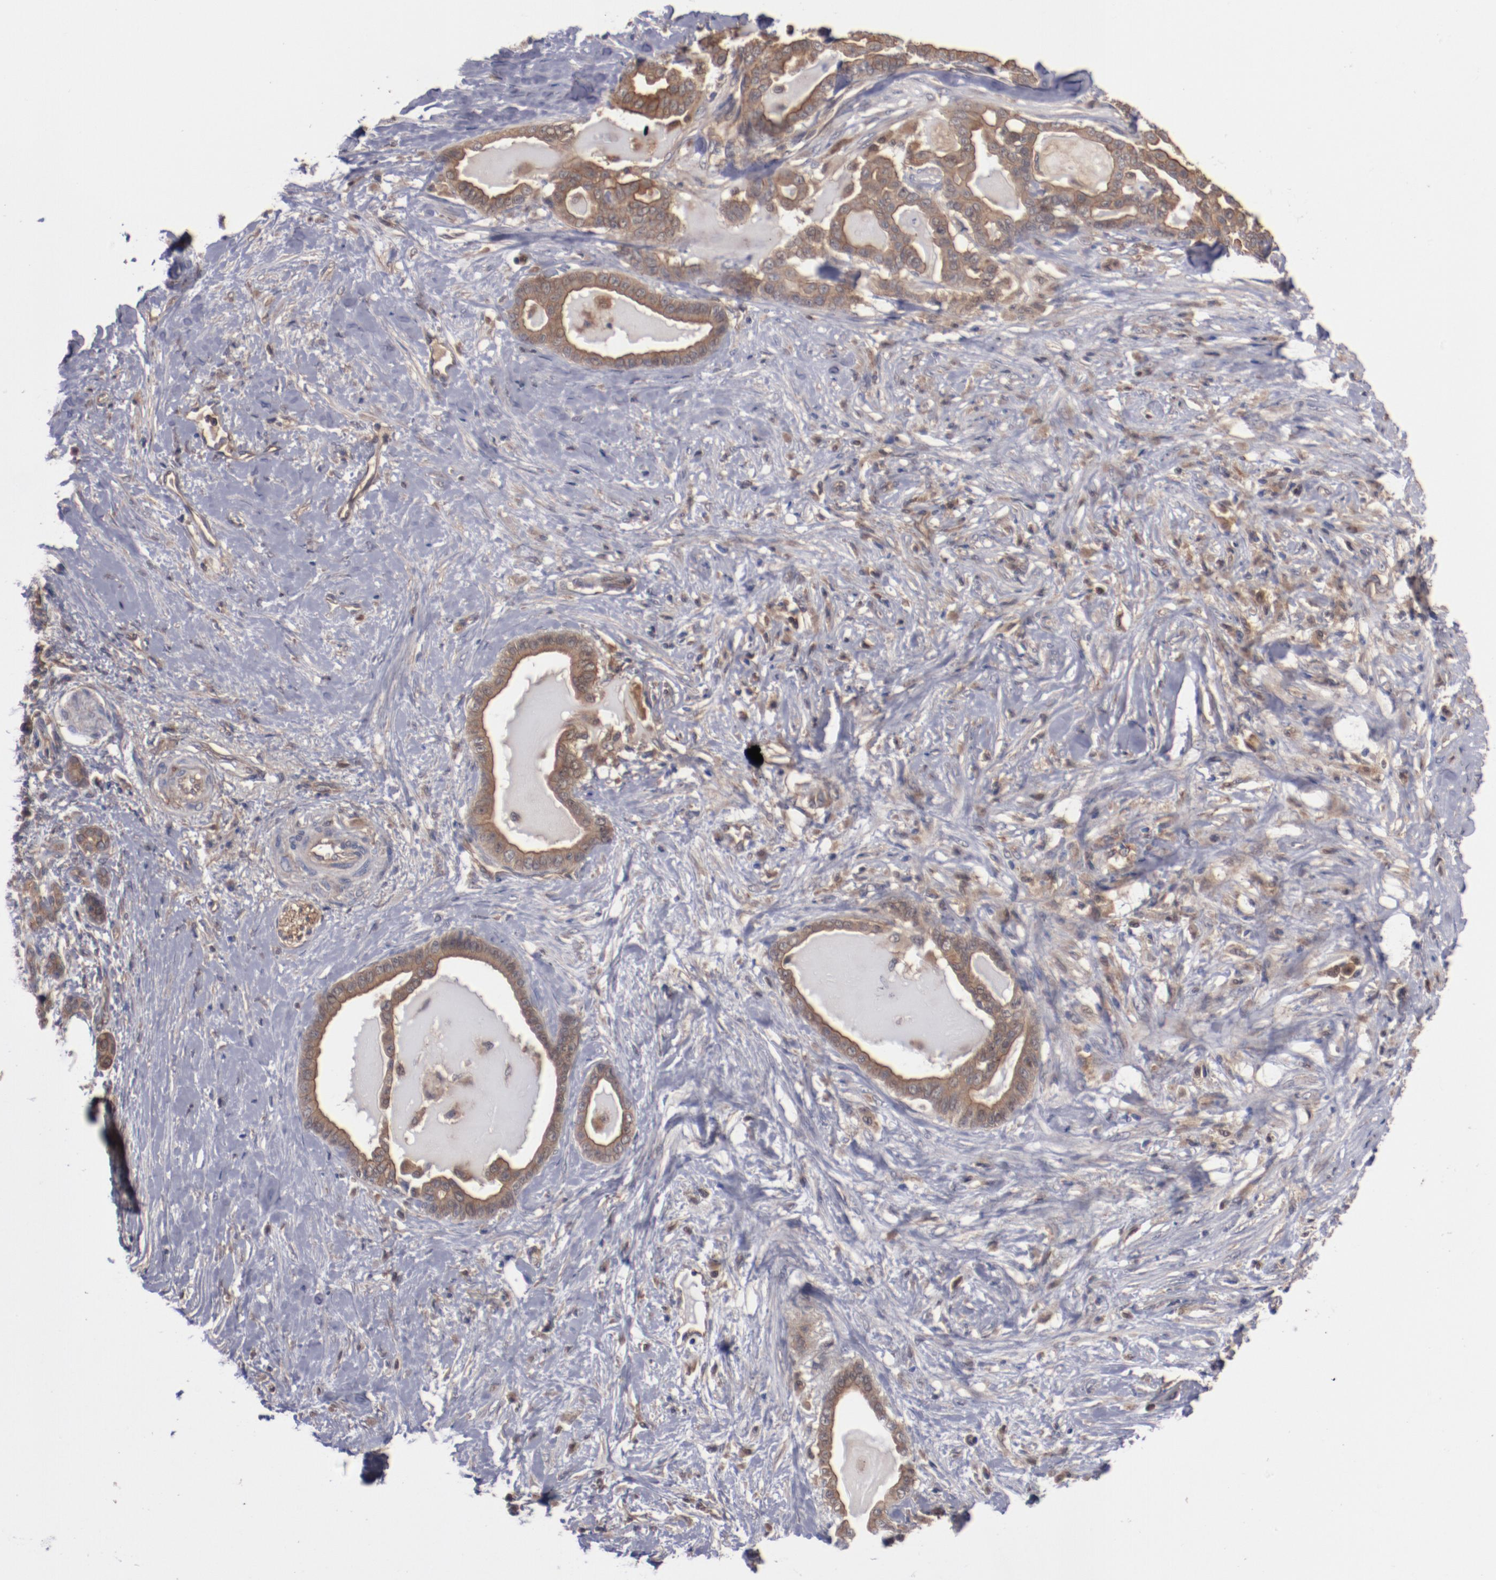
{"staining": {"intensity": "moderate", "quantity": ">75%", "location": "cytoplasmic/membranous"}, "tissue": "pancreatic cancer", "cell_type": "Tumor cells", "image_type": "cancer", "snomed": [{"axis": "morphology", "description": "Adenocarcinoma, NOS"}, {"axis": "topography", "description": "Pancreas"}], "caption": "A micrograph of human adenocarcinoma (pancreatic) stained for a protein demonstrates moderate cytoplasmic/membranous brown staining in tumor cells.", "gene": "DNAAF2", "patient": {"sex": "male", "age": 63}}